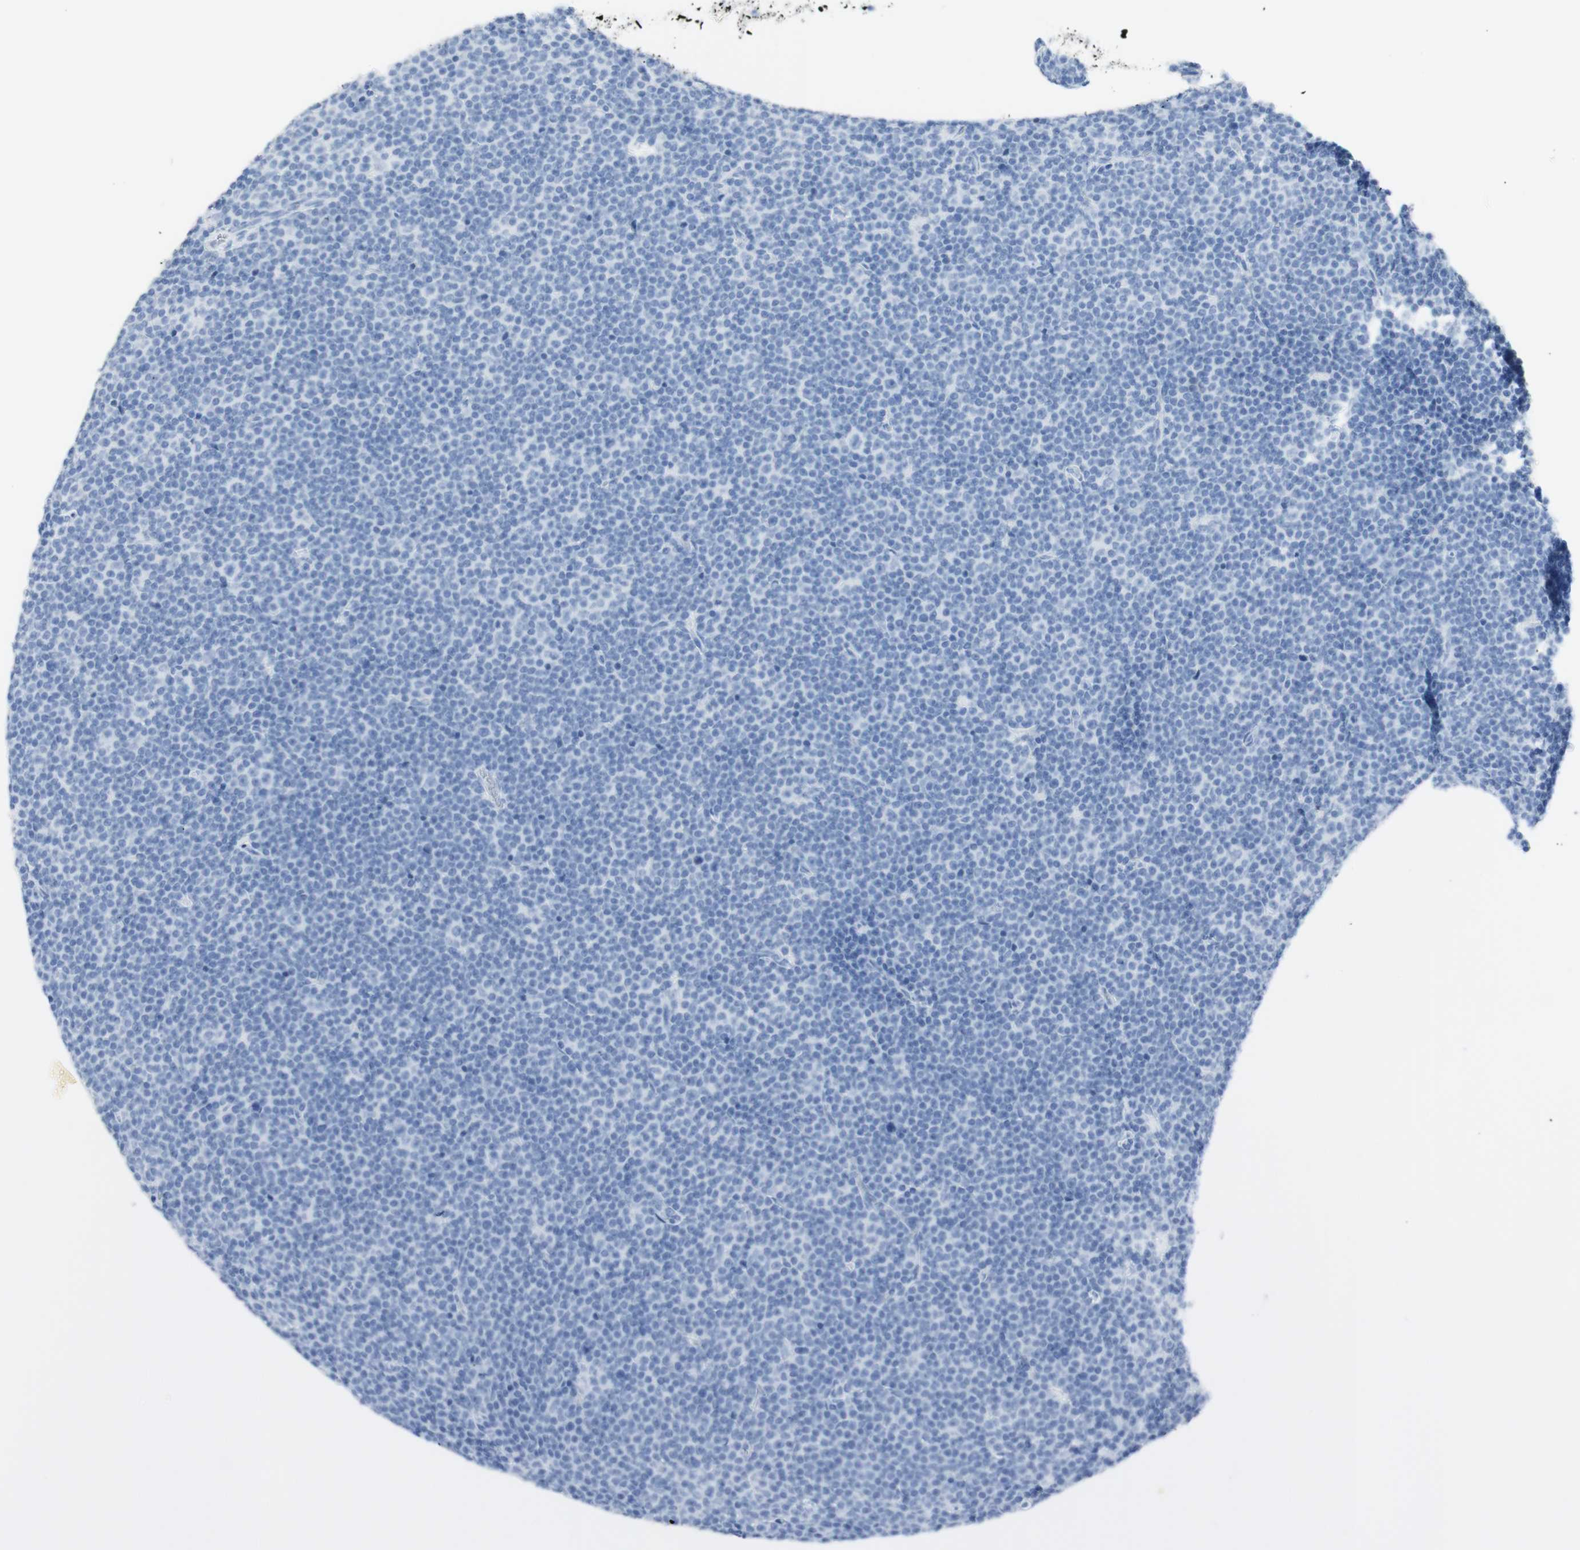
{"staining": {"intensity": "negative", "quantity": "none", "location": "none"}, "tissue": "lymphoma", "cell_type": "Tumor cells", "image_type": "cancer", "snomed": [{"axis": "morphology", "description": "Malignant lymphoma, non-Hodgkin's type, Low grade"}, {"axis": "topography", "description": "Lymph node"}], "caption": "High magnification brightfield microscopy of low-grade malignant lymphoma, non-Hodgkin's type stained with DAB (brown) and counterstained with hematoxylin (blue): tumor cells show no significant staining.", "gene": "TPO", "patient": {"sex": "female", "age": 67}}